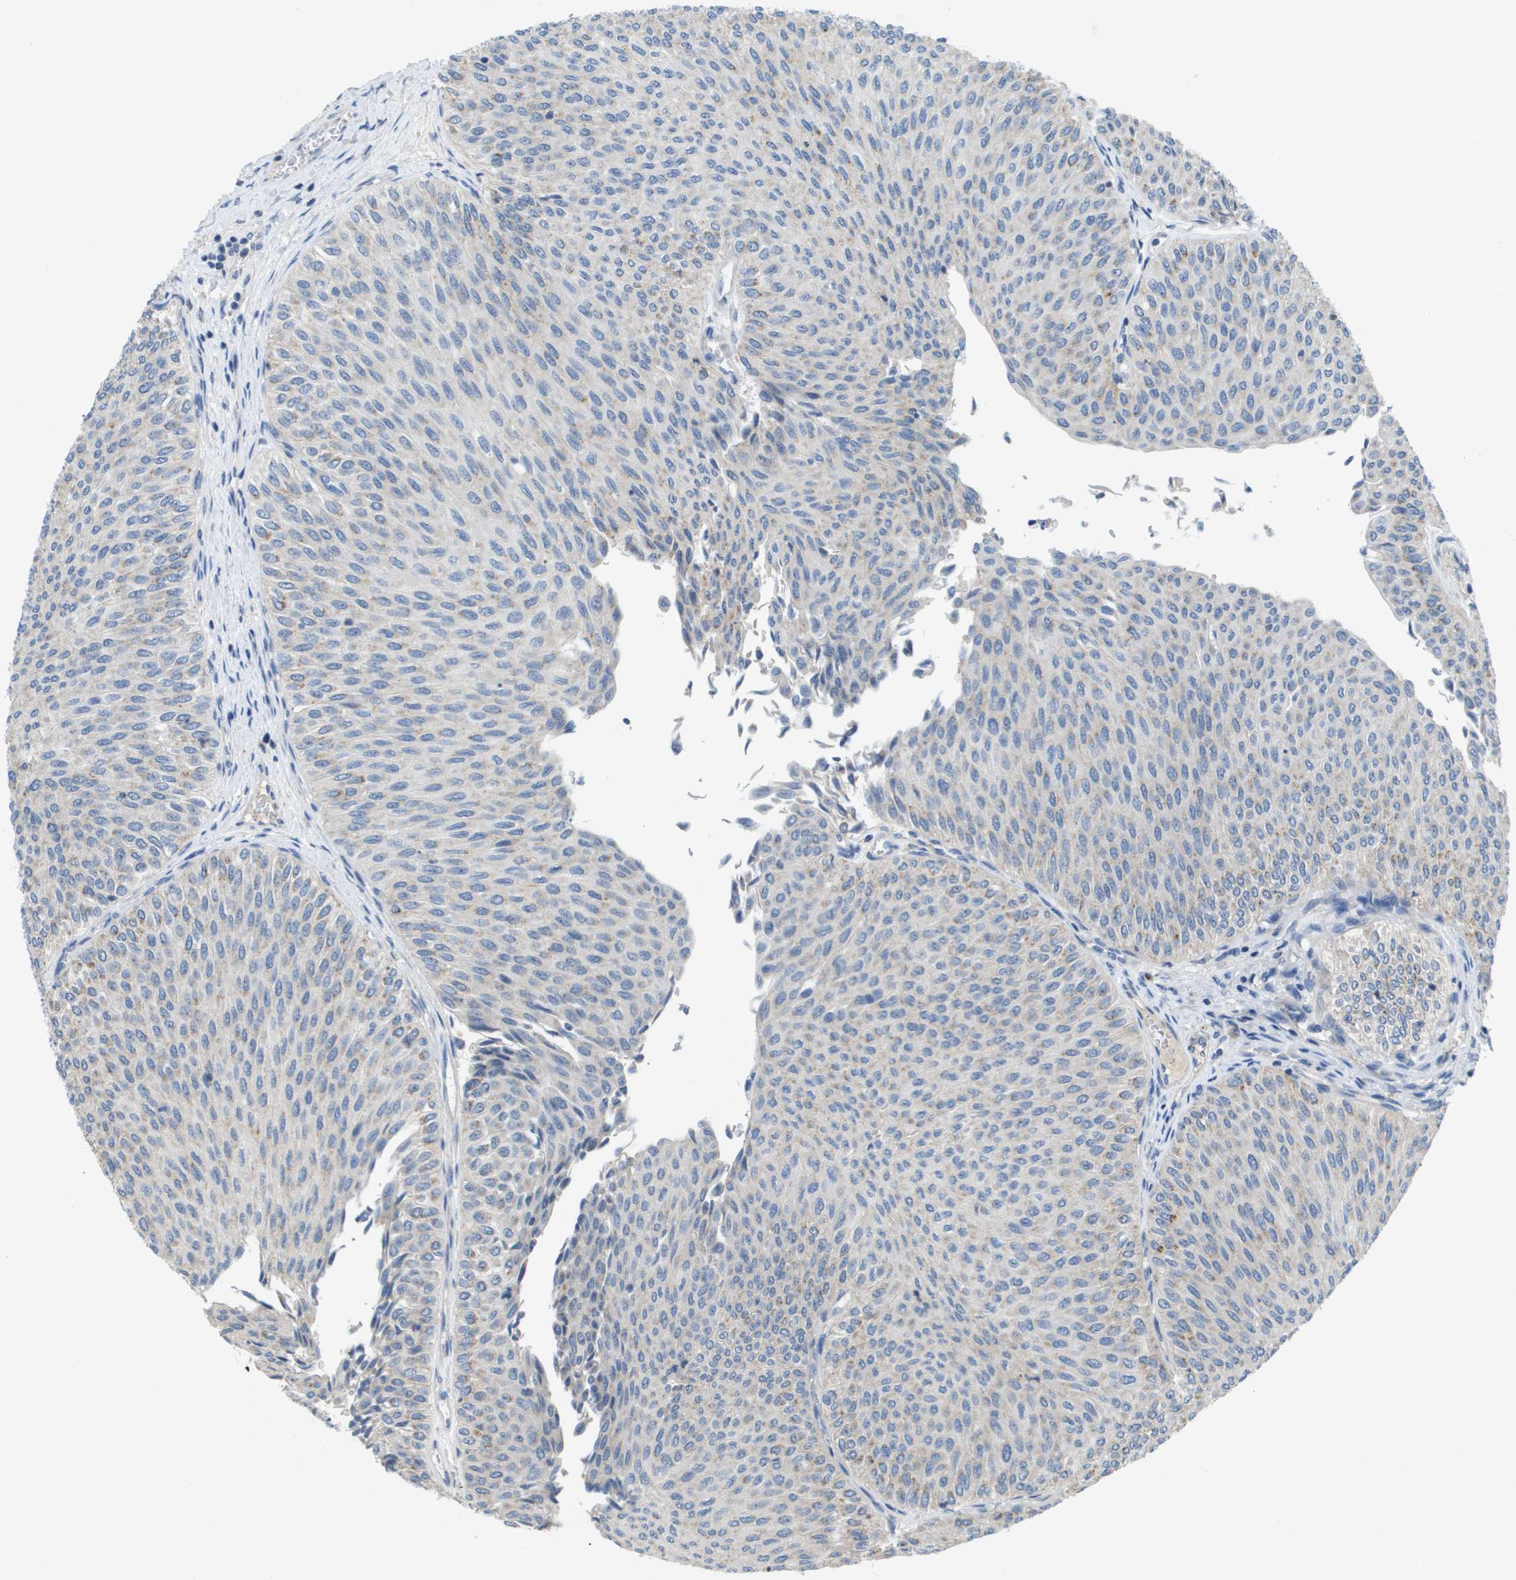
{"staining": {"intensity": "negative", "quantity": "none", "location": "none"}, "tissue": "urothelial cancer", "cell_type": "Tumor cells", "image_type": "cancer", "snomed": [{"axis": "morphology", "description": "Urothelial carcinoma, Low grade"}, {"axis": "topography", "description": "Urinary bladder"}], "caption": "The photomicrograph exhibits no staining of tumor cells in urothelial cancer.", "gene": "B3GNT5", "patient": {"sex": "male", "age": 78}}